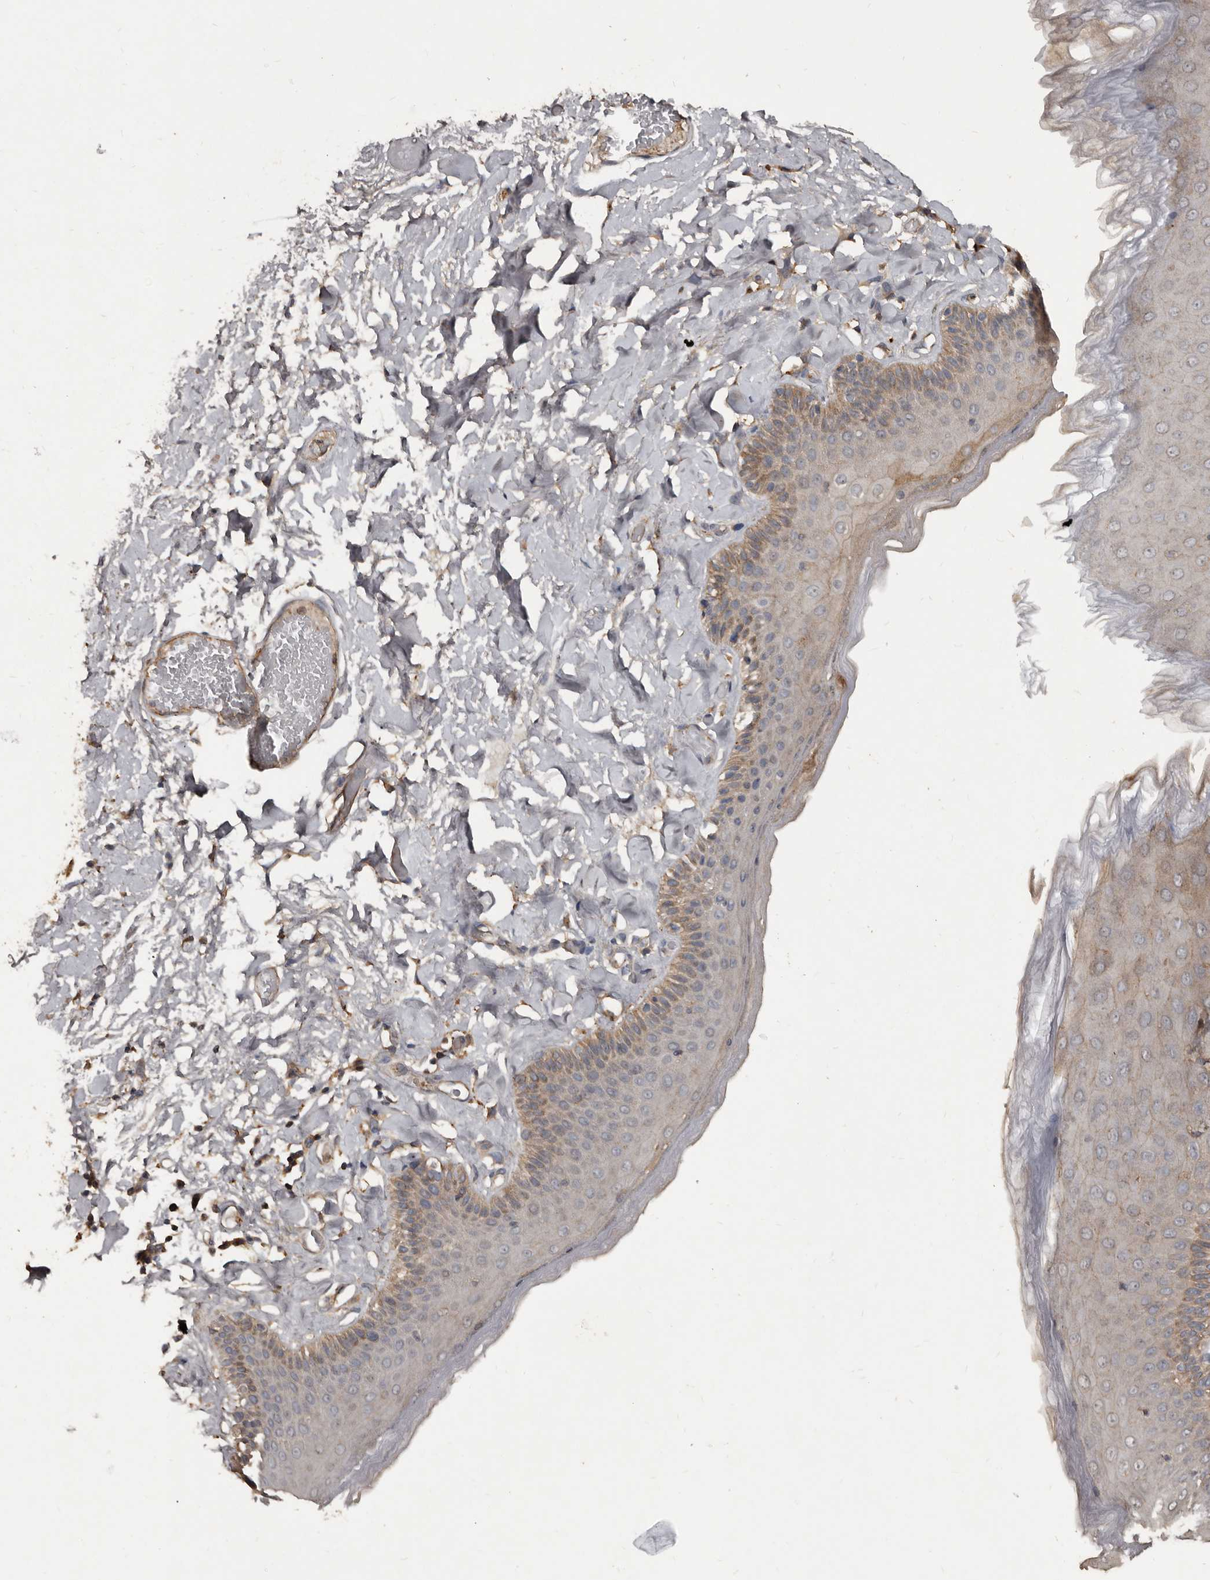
{"staining": {"intensity": "moderate", "quantity": "<25%", "location": "cytoplasmic/membranous"}, "tissue": "skin", "cell_type": "Epidermal cells", "image_type": "normal", "snomed": [{"axis": "morphology", "description": "Normal tissue, NOS"}, {"axis": "topography", "description": "Anal"}], "caption": "Skin stained with a brown dye shows moderate cytoplasmic/membranous positive staining in approximately <25% of epidermal cells.", "gene": "GREB1", "patient": {"sex": "male", "age": 69}}